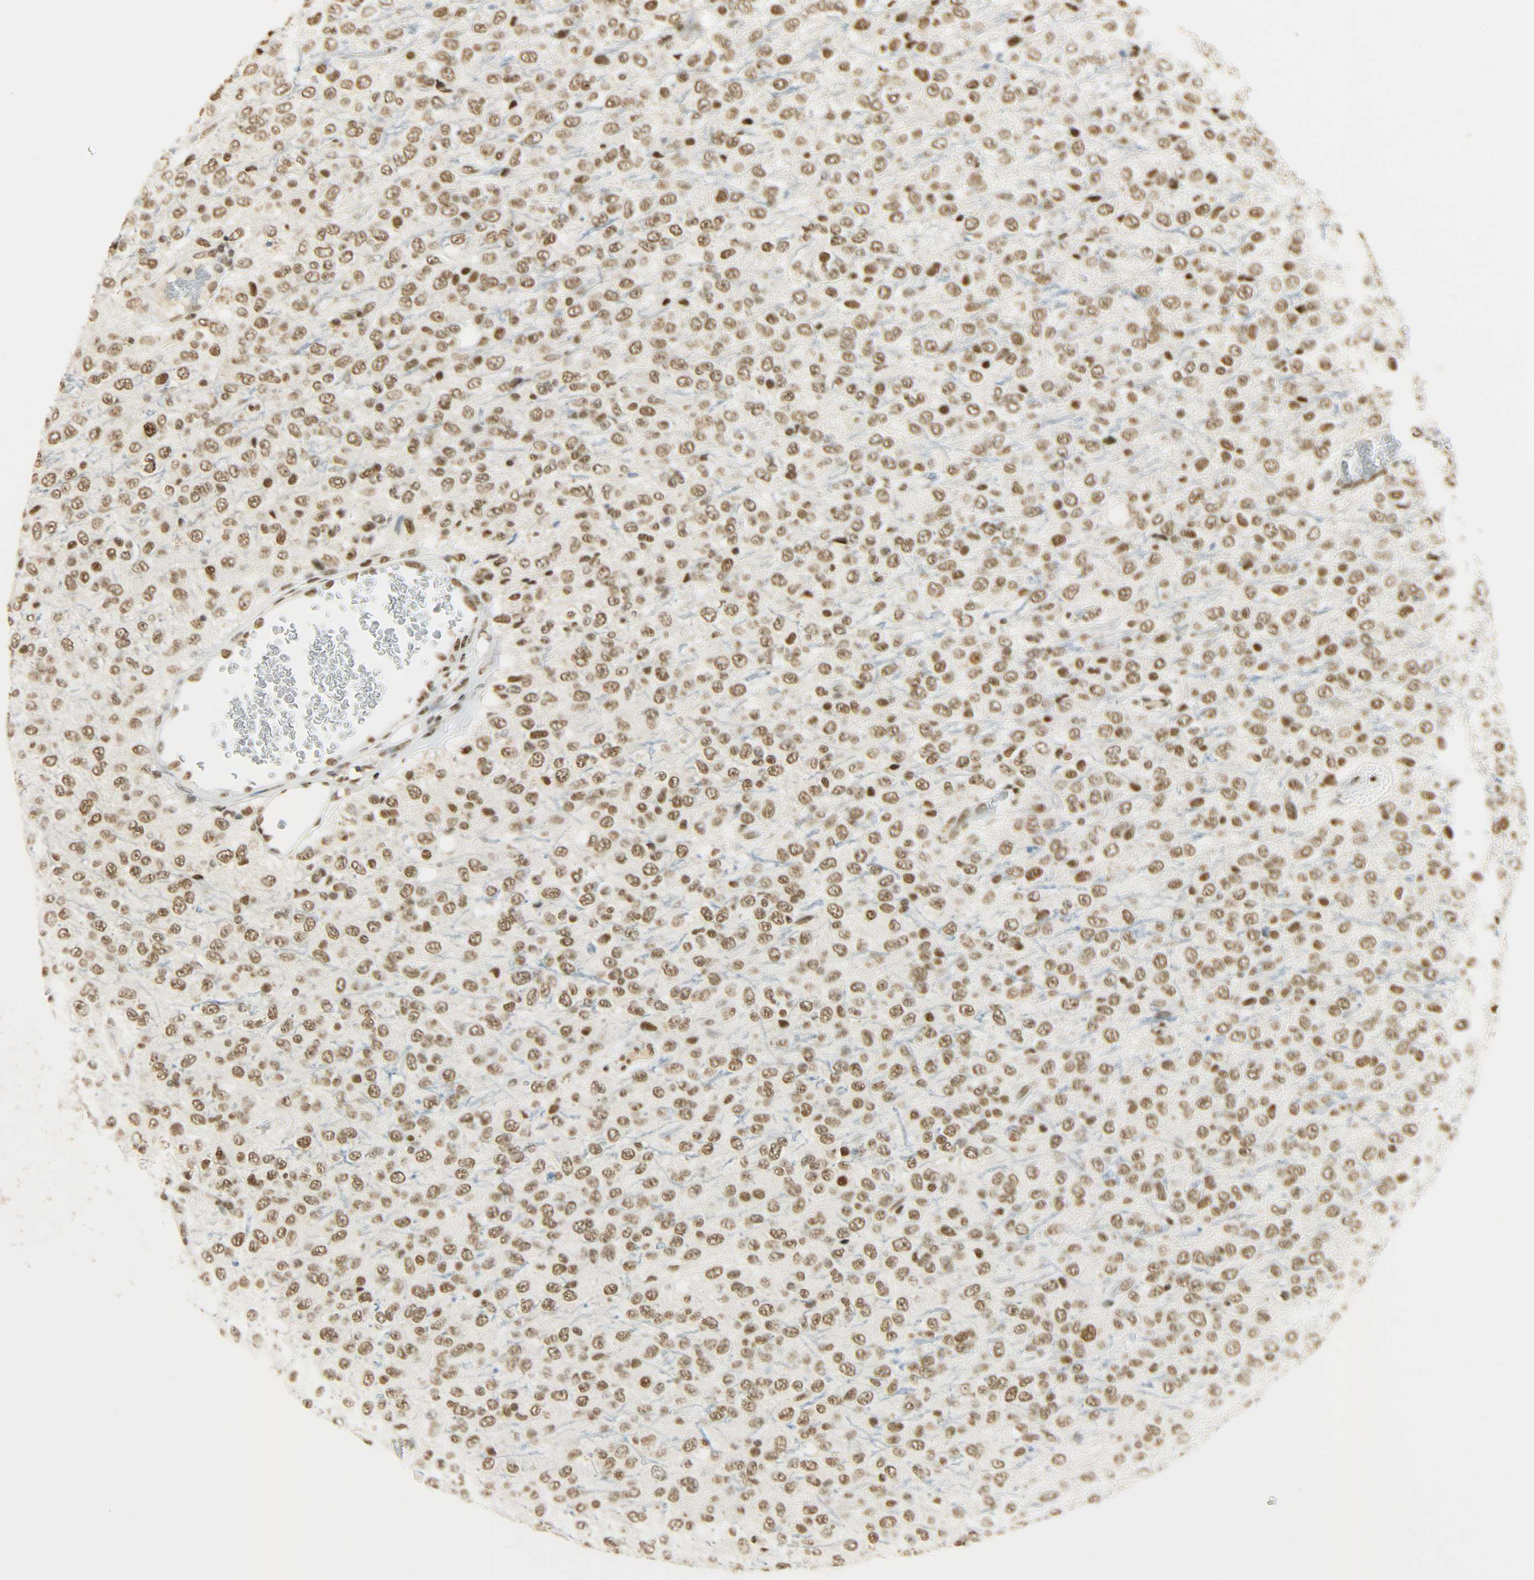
{"staining": {"intensity": "strong", "quantity": ">75%", "location": "nuclear"}, "tissue": "glioma", "cell_type": "Tumor cells", "image_type": "cancer", "snomed": [{"axis": "morphology", "description": "Glioma, malignant, High grade"}, {"axis": "topography", "description": "pancreas cauda"}], "caption": "A micrograph of human glioma stained for a protein reveals strong nuclear brown staining in tumor cells. (IHC, brightfield microscopy, high magnification).", "gene": "KHDRBS1", "patient": {"sex": "male", "age": 60}}